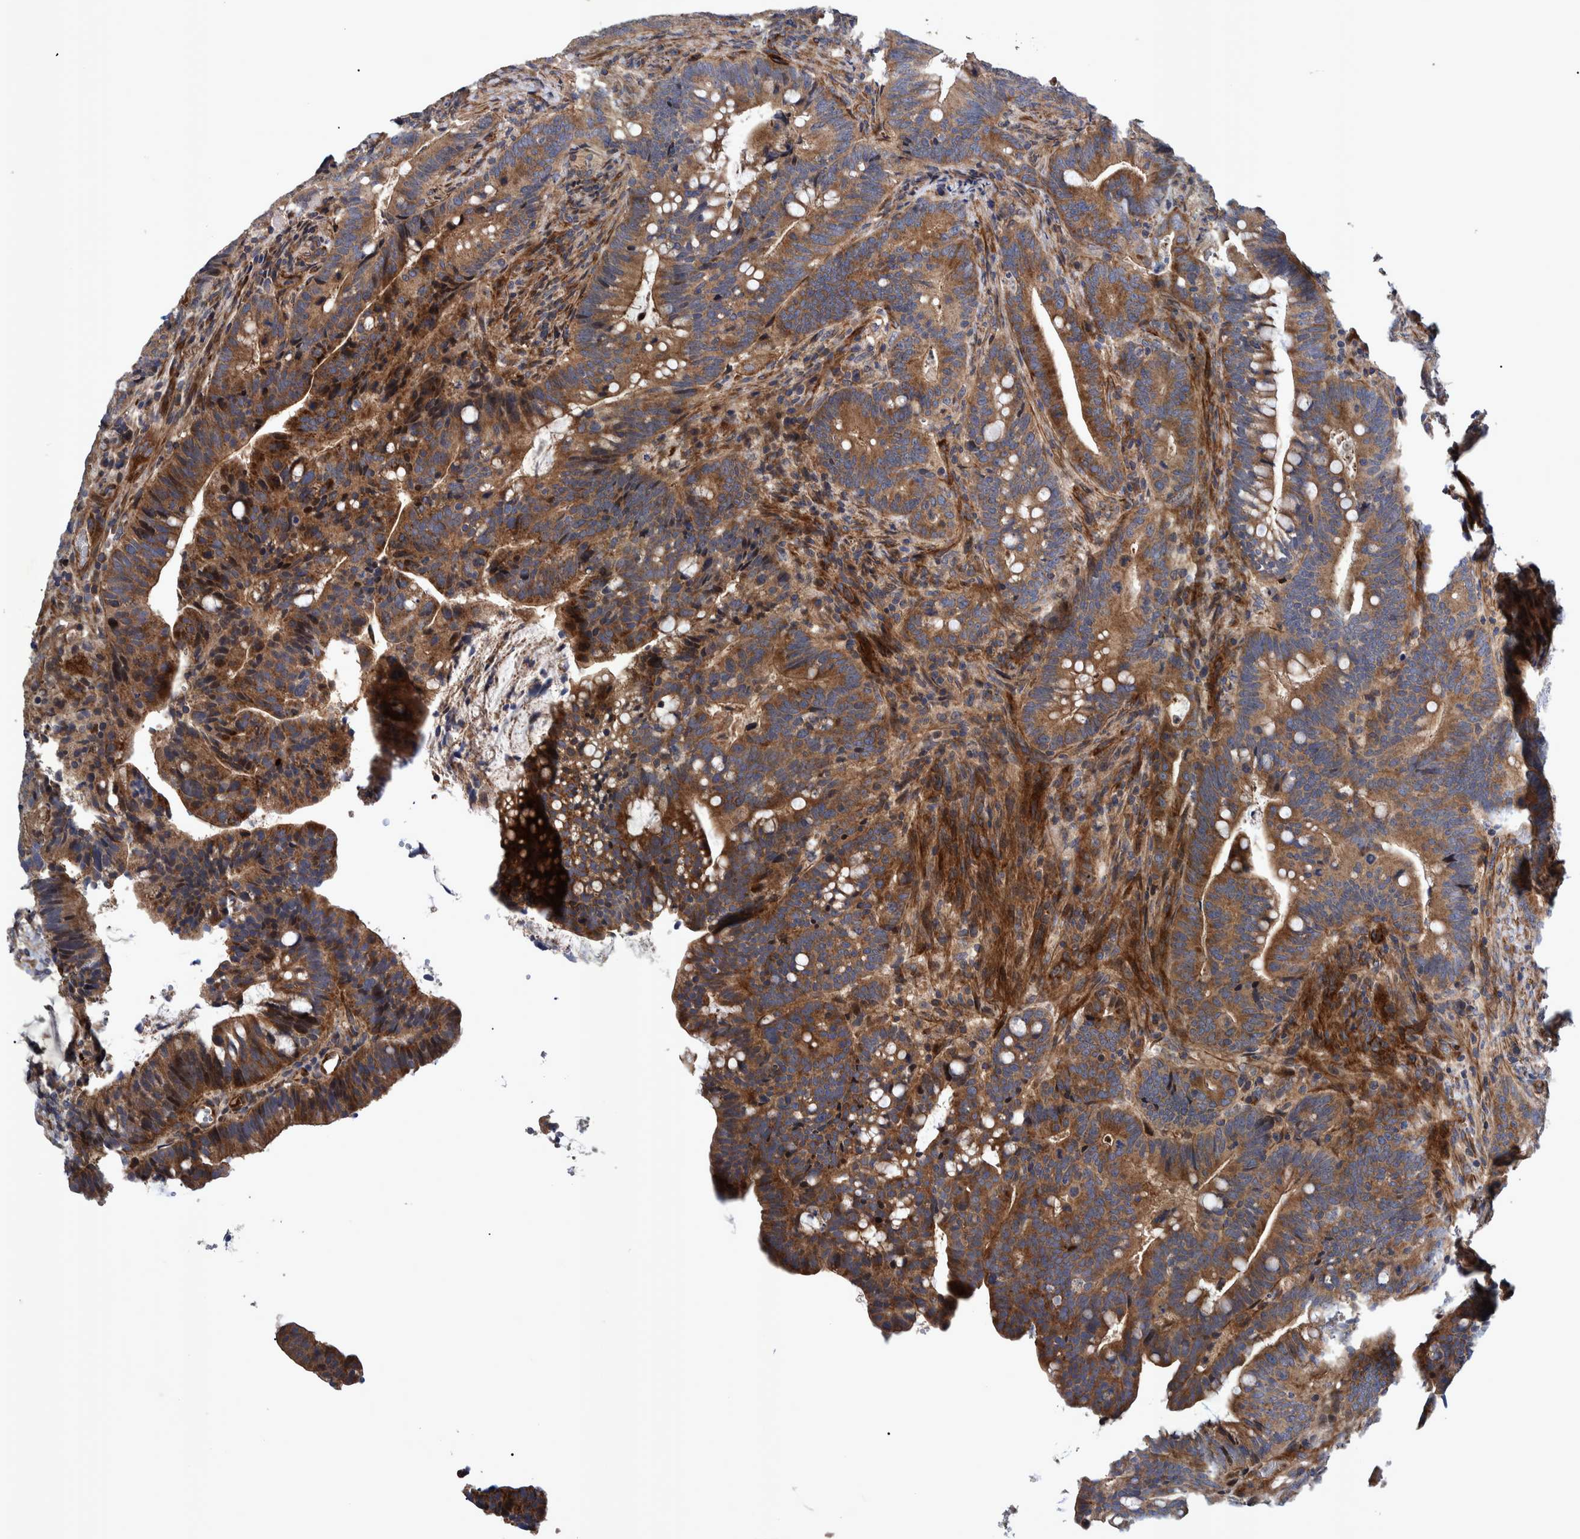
{"staining": {"intensity": "moderate", "quantity": ">75%", "location": "cytoplasmic/membranous"}, "tissue": "colorectal cancer", "cell_type": "Tumor cells", "image_type": "cancer", "snomed": [{"axis": "morphology", "description": "Adenocarcinoma, NOS"}, {"axis": "topography", "description": "Colon"}], "caption": "A histopathology image of adenocarcinoma (colorectal) stained for a protein exhibits moderate cytoplasmic/membranous brown staining in tumor cells.", "gene": "GRPEL2", "patient": {"sex": "female", "age": 66}}